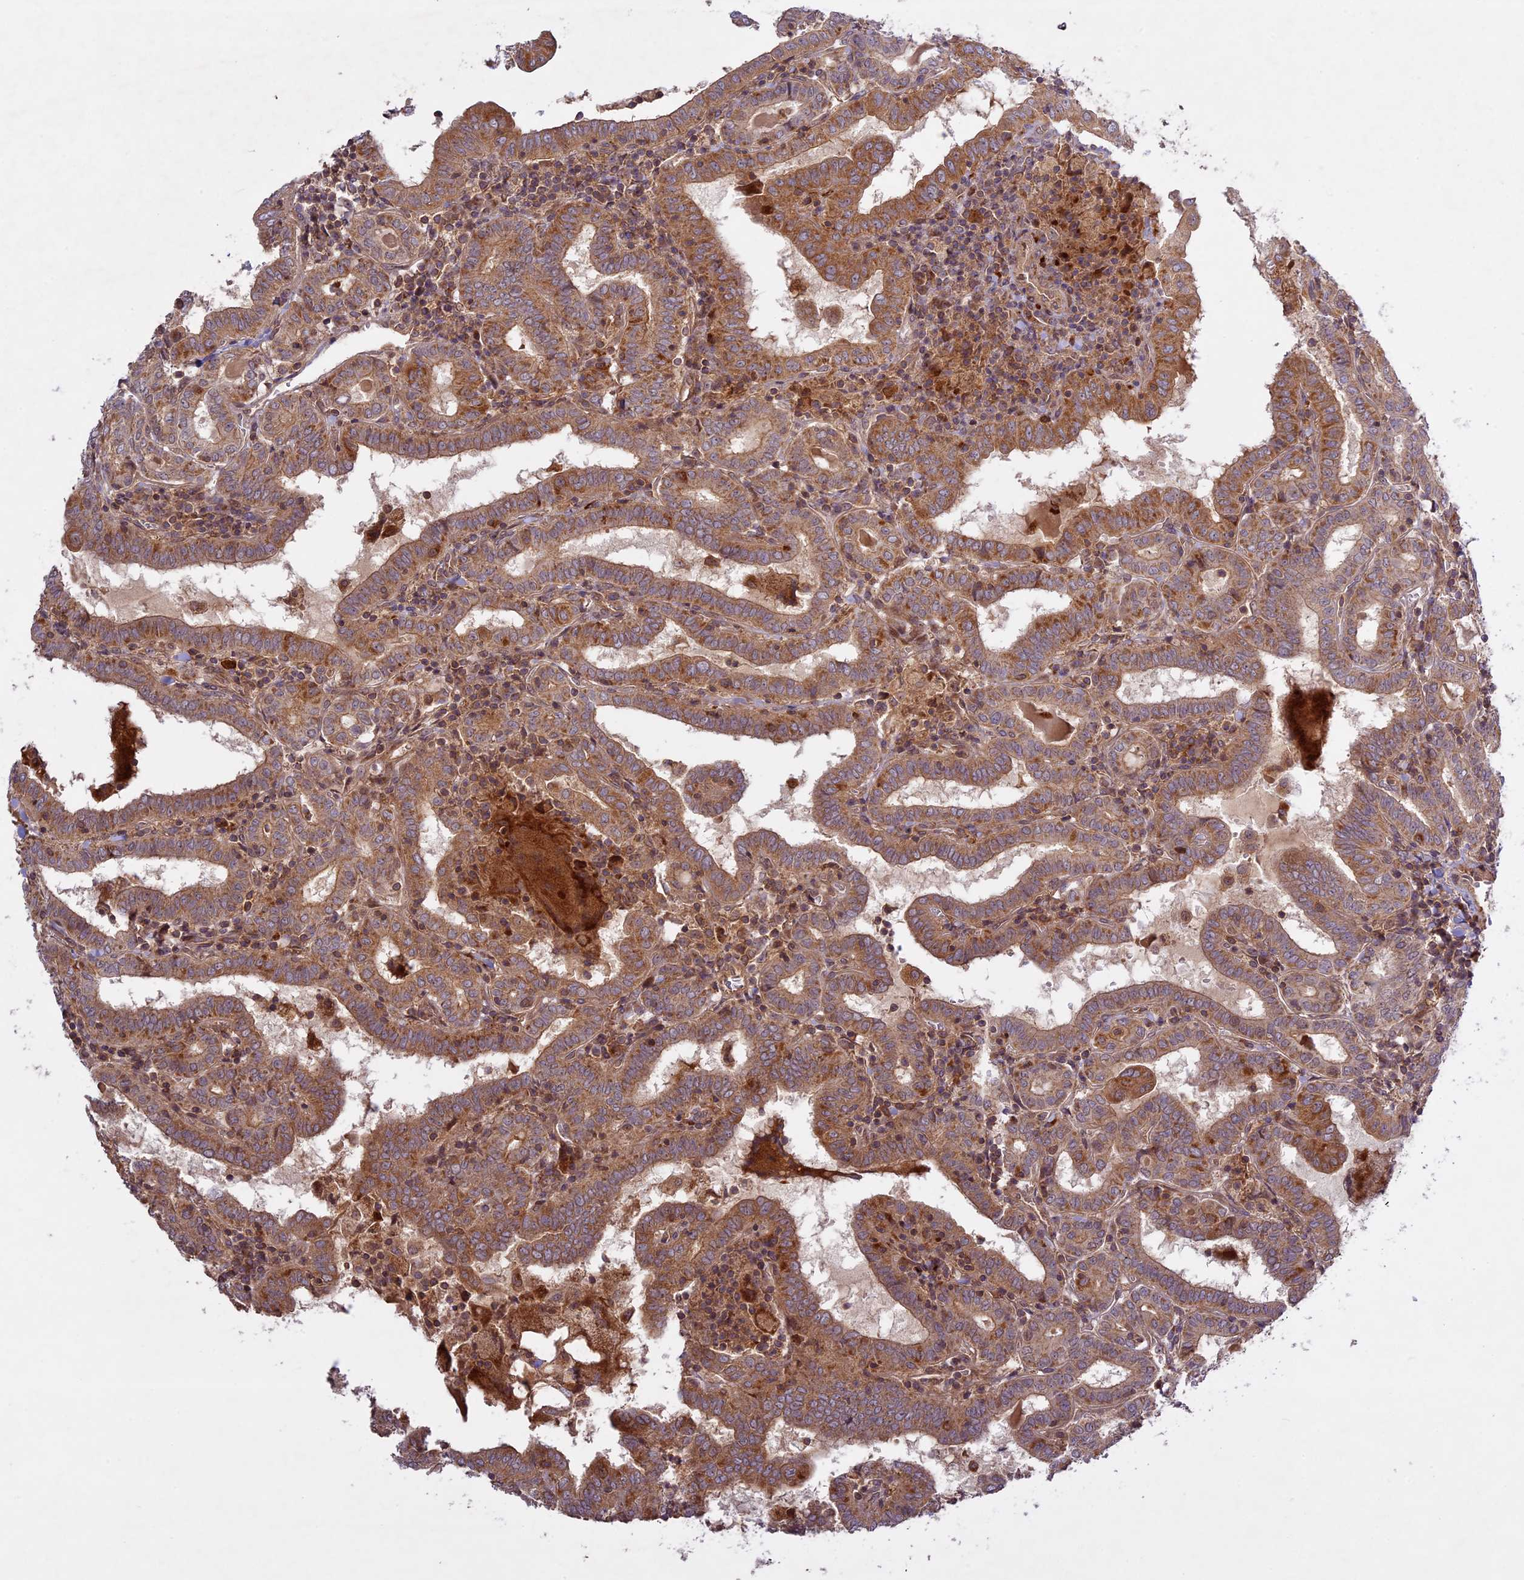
{"staining": {"intensity": "moderate", "quantity": ">75%", "location": "cytoplasmic/membranous"}, "tissue": "thyroid cancer", "cell_type": "Tumor cells", "image_type": "cancer", "snomed": [{"axis": "morphology", "description": "Papillary adenocarcinoma, NOS"}, {"axis": "topography", "description": "Thyroid gland"}], "caption": "An image showing moderate cytoplasmic/membranous expression in about >75% of tumor cells in thyroid papillary adenocarcinoma, as visualized by brown immunohistochemical staining.", "gene": "DGKH", "patient": {"sex": "female", "age": 72}}